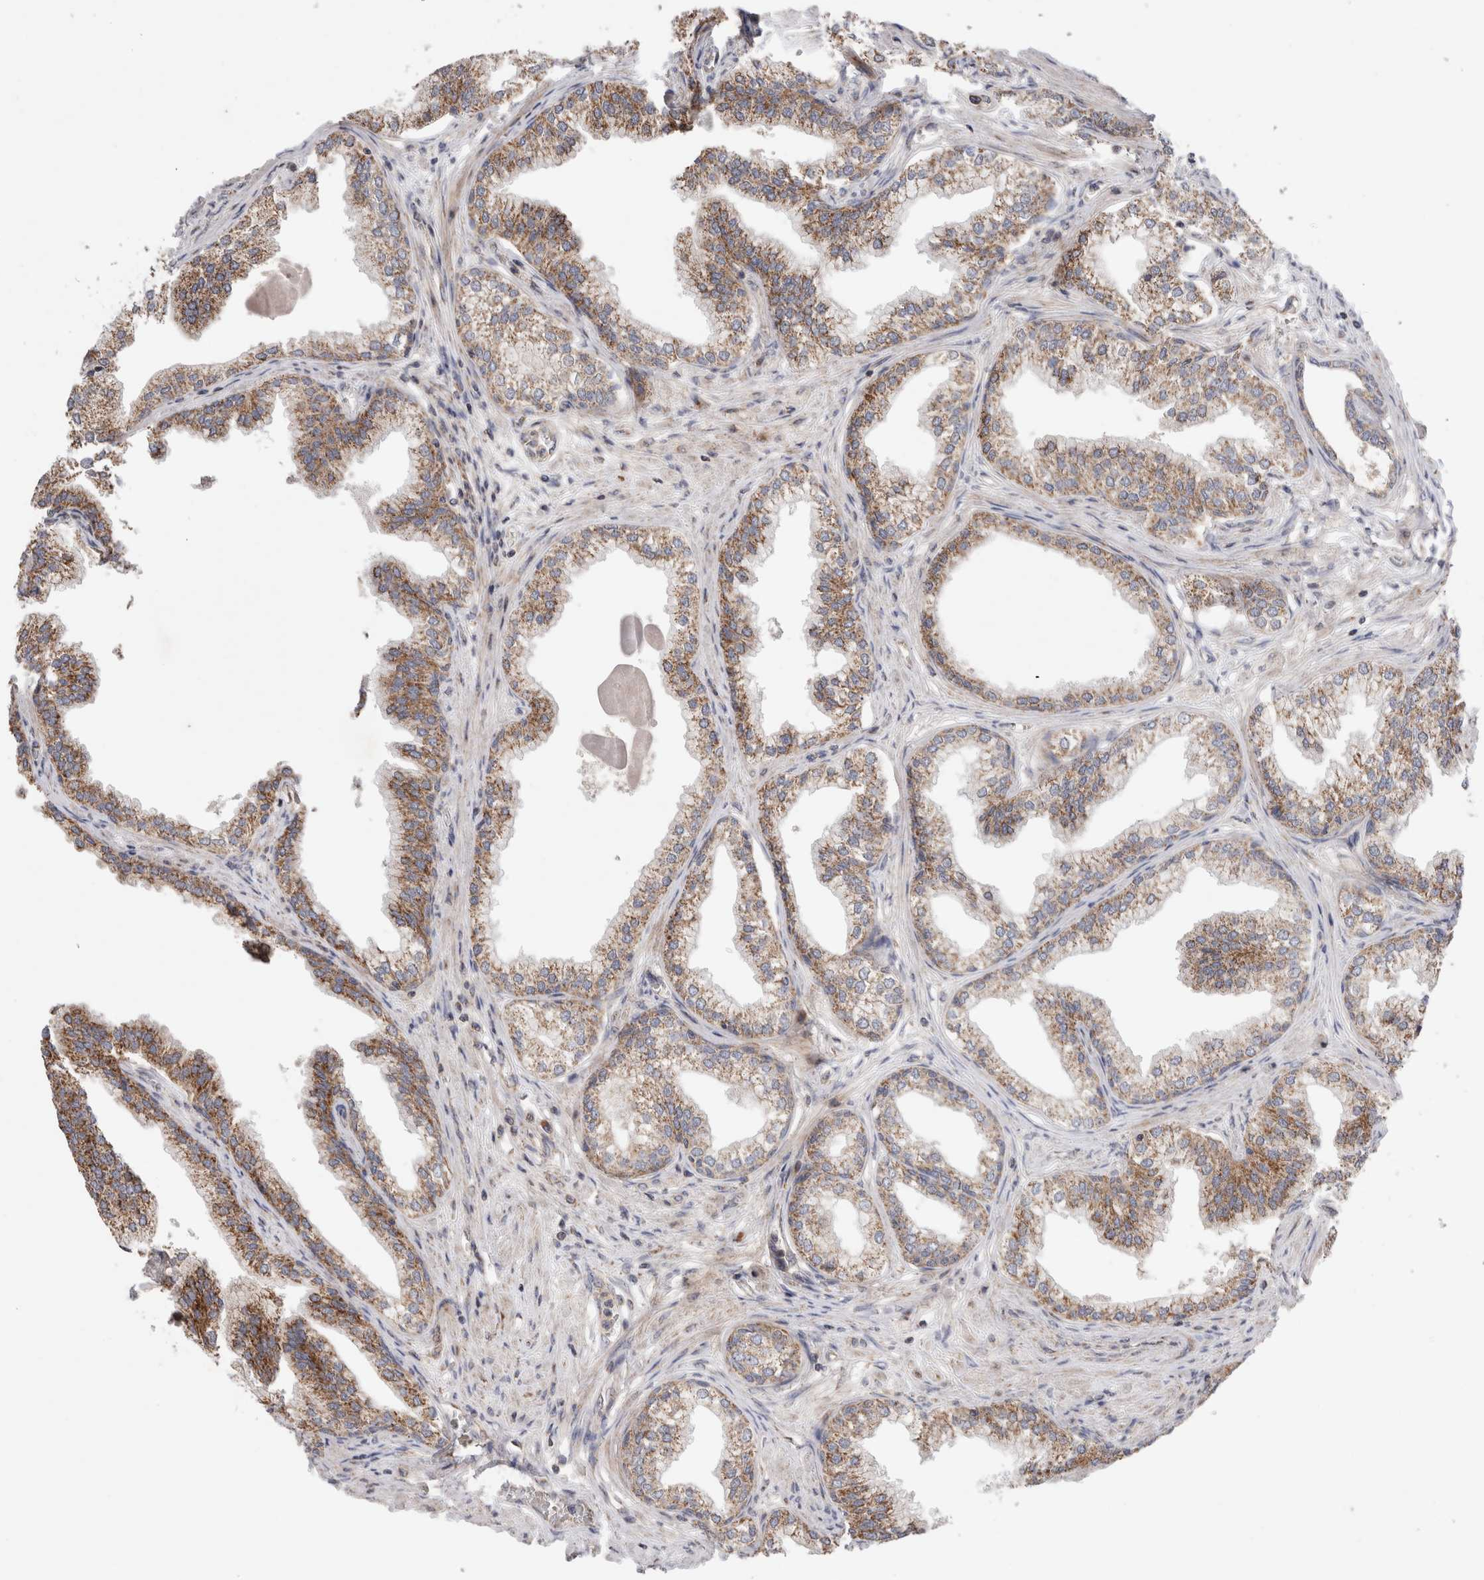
{"staining": {"intensity": "strong", "quantity": ">75%", "location": "cytoplasmic/membranous"}, "tissue": "prostate", "cell_type": "Glandular cells", "image_type": "normal", "snomed": [{"axis": "morphology", "description": "Normal tissue, NOS"}, {"axis": "morphology", "description": "Urothelial carcinoma, Low grade"}, {"axis": "topography", "description": "Urinary bladder"}, {"axis": "topography", "description": "Prostate"}], "caption": "Strong cytoplasmic/membranous staining for a protein is seen in about >75% of glandular cells of normal prostate using immunohistochemistry.", "gene": "KIF21B", "patient": {"sex": "male", "age": 60}}